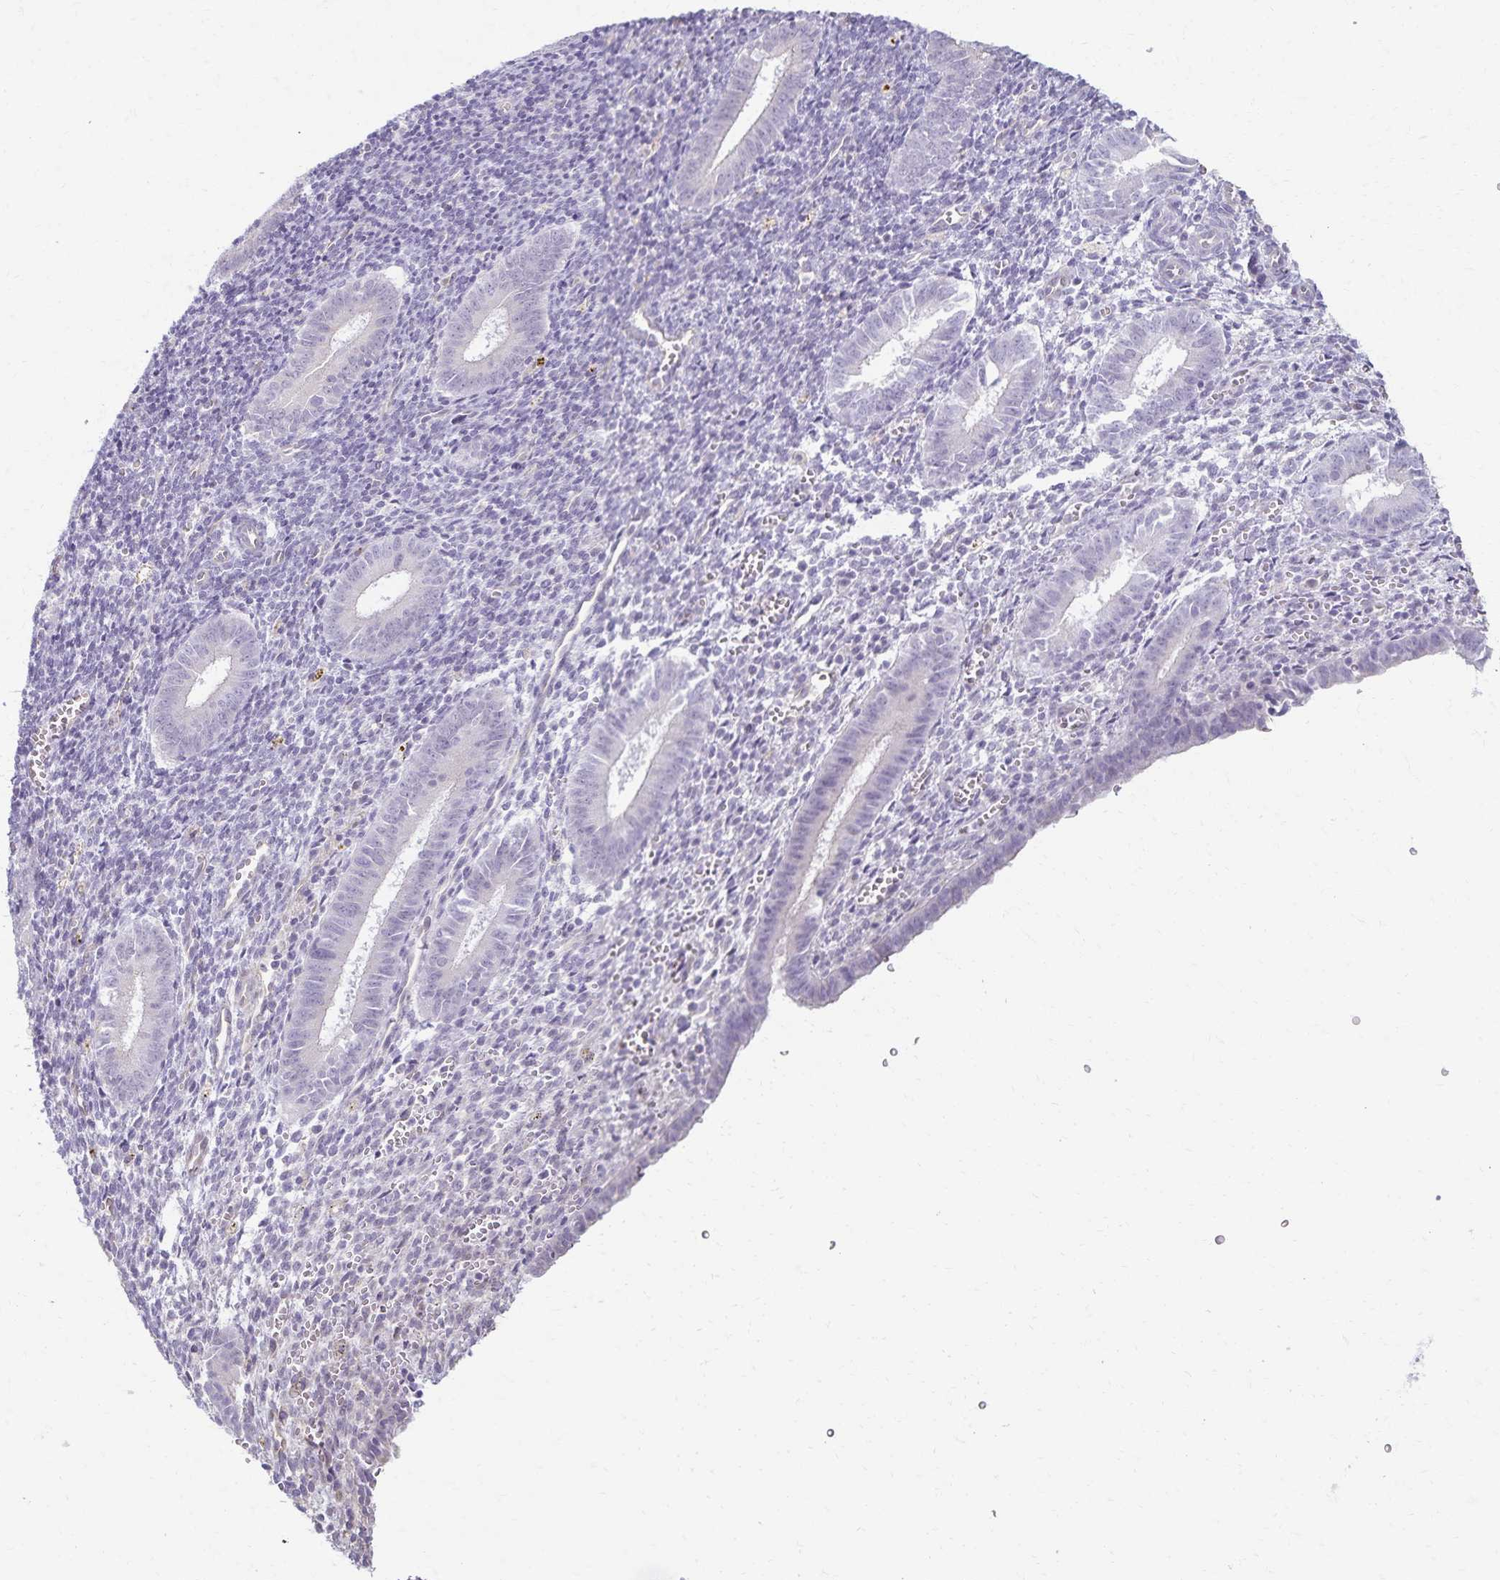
{"staining": {"intensity": "negative", "quantity": "none", "location": "none"}, "tissue": "endometrium", "cell_type": "Cells in endometrial stroma", "image_type": "normal", "snomed": [{"axis": "morphology", "description": "Normal tissue, NOS"}, {"axis": "topography", "description": "Endometrium"}], "caption": "There is no significant staining in cells in endometrial stroma of endometrium. Nuclei are stained in blue.", "gene": "KISS1", "patient": {"sex": "female", "age": 25}}